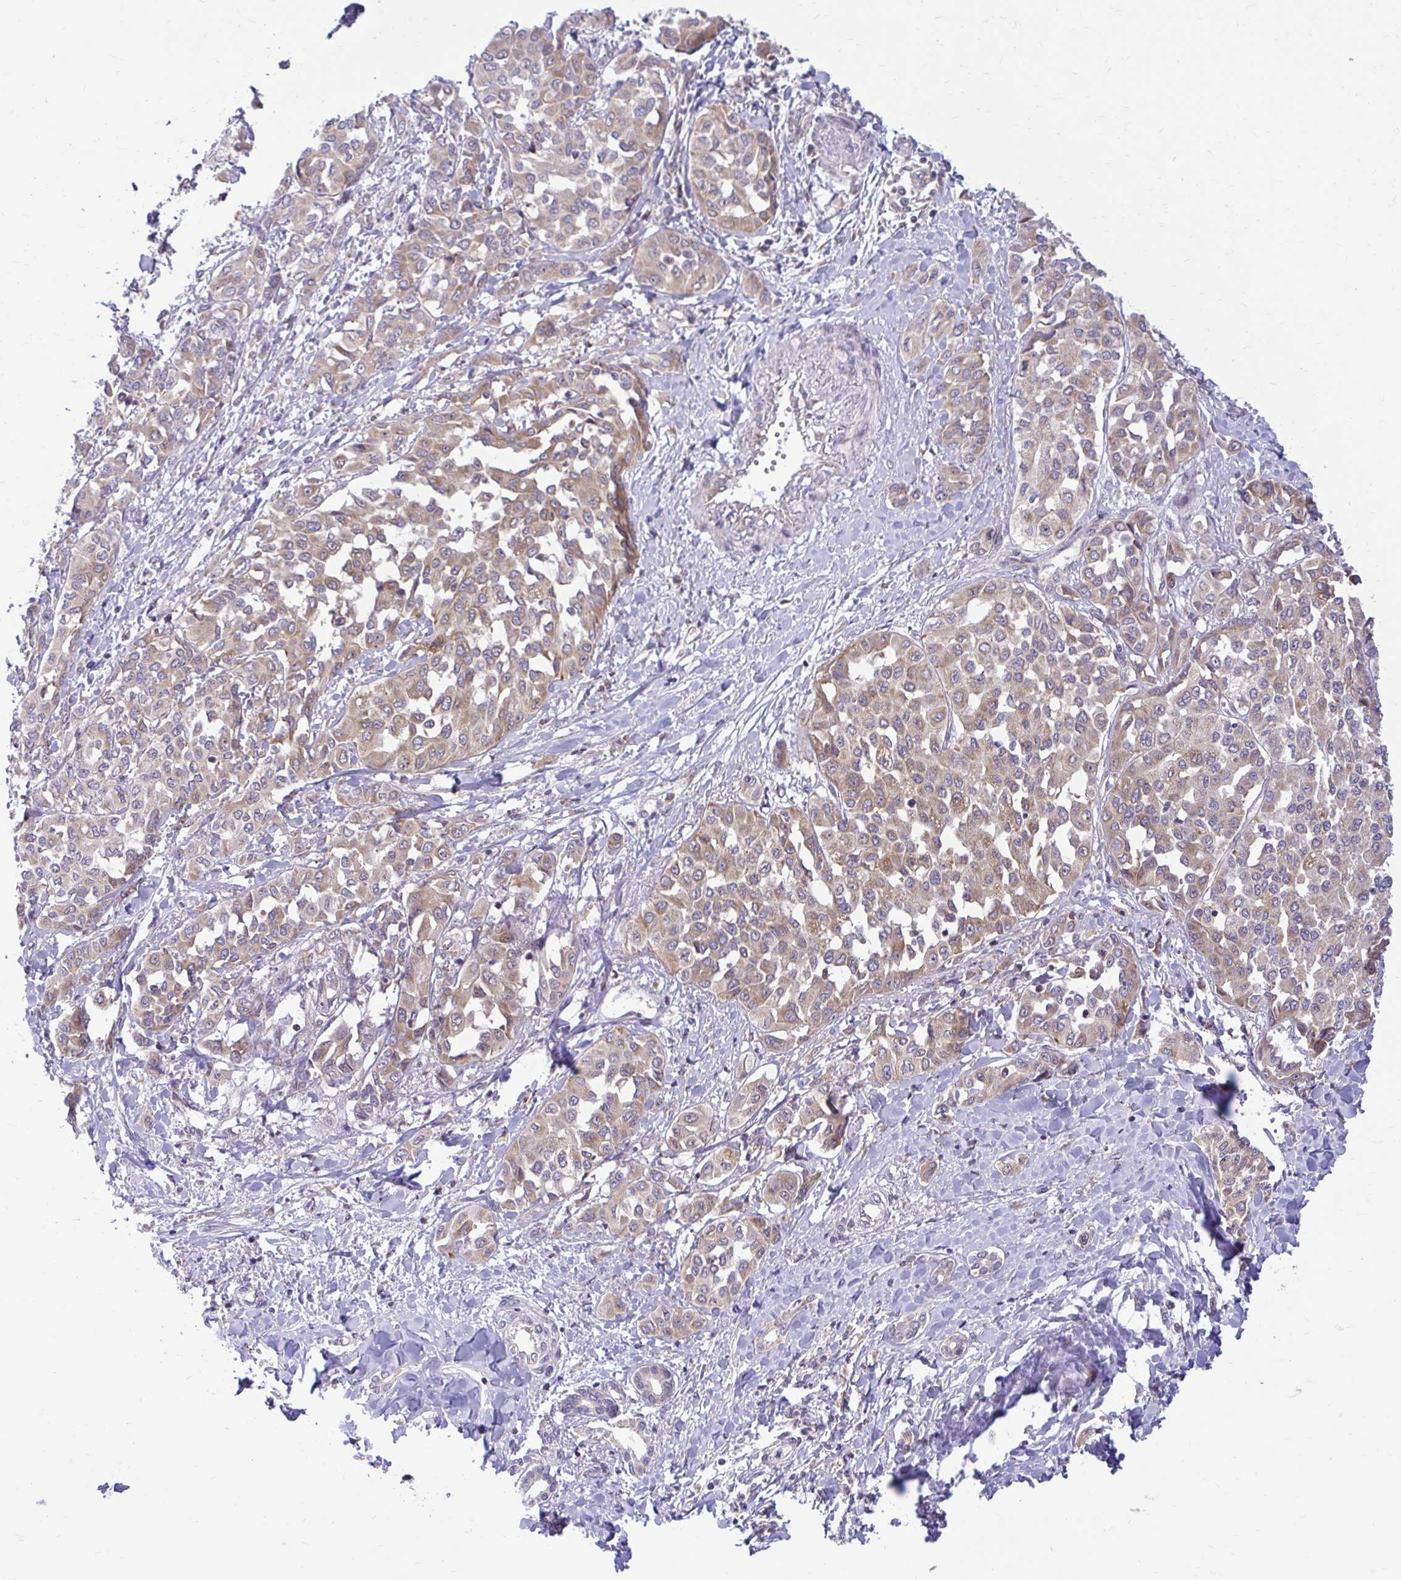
{"staining": {"intensity": "moderate", "quantity": ">75%", "location": "cytoplasmic/membranous"}, "tissue": "liver cancer", "cell_type": "Tumor cells", "image_type": "cancer", "snomed": [{"axis": "morphology", "description": "Cholangiocarcinoma"}, {"axis": "topography", "description": "Liver"}], "caption": "Immunohistochemical staining of cholangiocarcinoma (liver) displays moderate cytoplasmic/membranous protein staining in about >75% of tumor cells.", "gene": "VTI1B", "patient": {"sex": "female", "age": 77}}